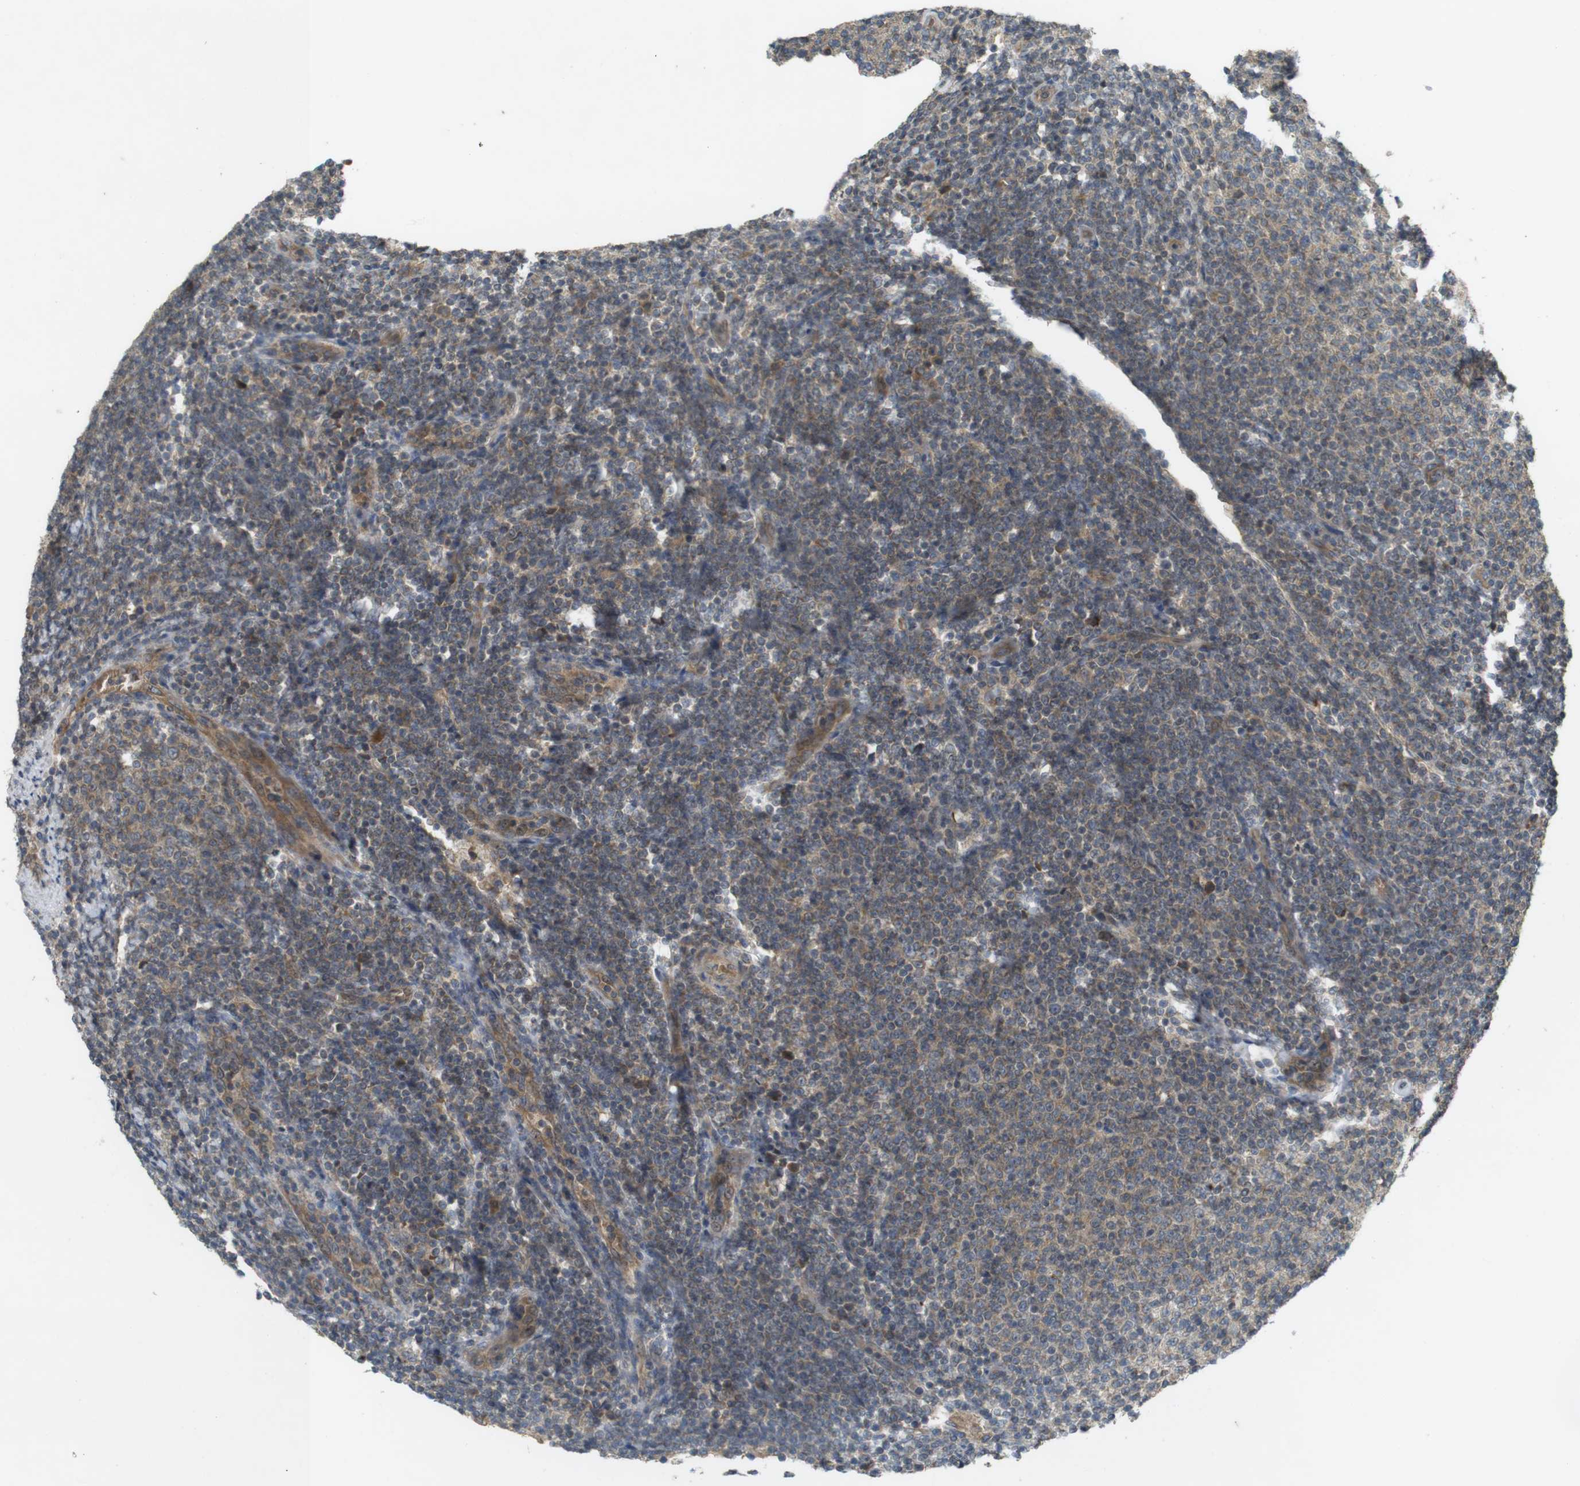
{"staining": {"intensity": "weak", "quantity": "25%-75%", "location": "cytoplasmic/membranous"}, "tissue": "lymphoma", "cell_type": "Tumor cells", "image_type": "cancer", "snomed": [{"axis": "morphology", "description": "Malignant lymphoma, non-Hodgkin's type, Low grade"}, {"axis": "topography", "description": "Lymph node"}], "caption": "Lymphoma stained for a protein (brown) exhibits weak cytoplasmic/membranous positive positivity in about 25%-75% of tumor cells.", "gene": "CLTC", "patient": {"sex": "male", "age": 66}}